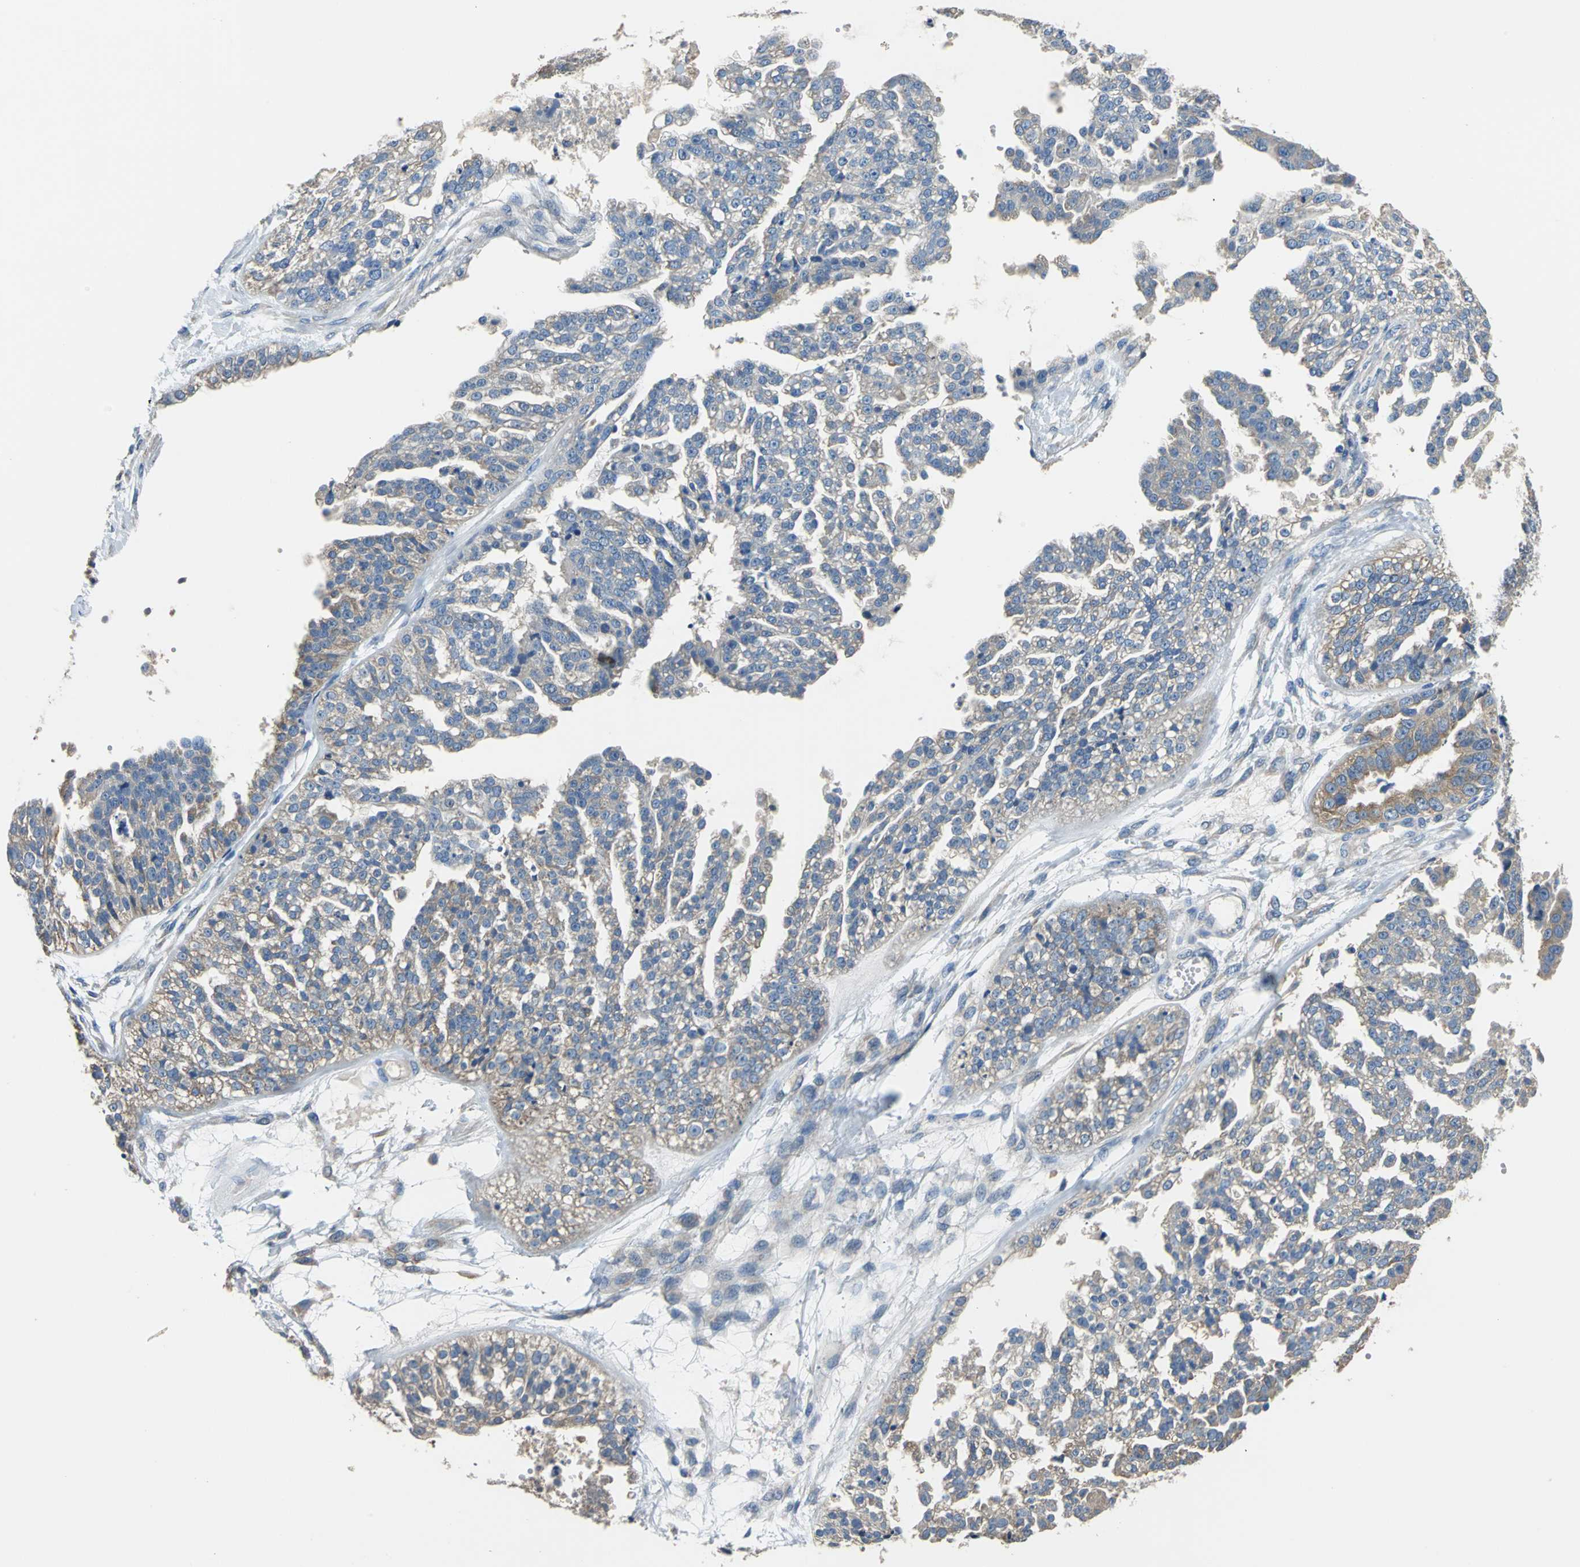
{"staining": {"intensity": "weak", "quantity": "25%-75%", "location": "cytoplasmic/membranous"}, "tissue": "ovarian cancer", "cell_type": "Tumor cells", "image_type": "cancer", "snomed": [{"axis": "morphology", "description": "Carcinoma, NOS"}, {"axis": "topography", "description": "Soft tissue"}, {"axis": "topography", "description": "Ovary"}], "caption": "This is an image of immunohistochemistry (IHC) staining of carcinoma (ovarian), which shows weak positivity in the cytoplasmic/membranous of tumor cells.", "gene": "PRKCA", "patient": {"sex": "female", "age": 54}}